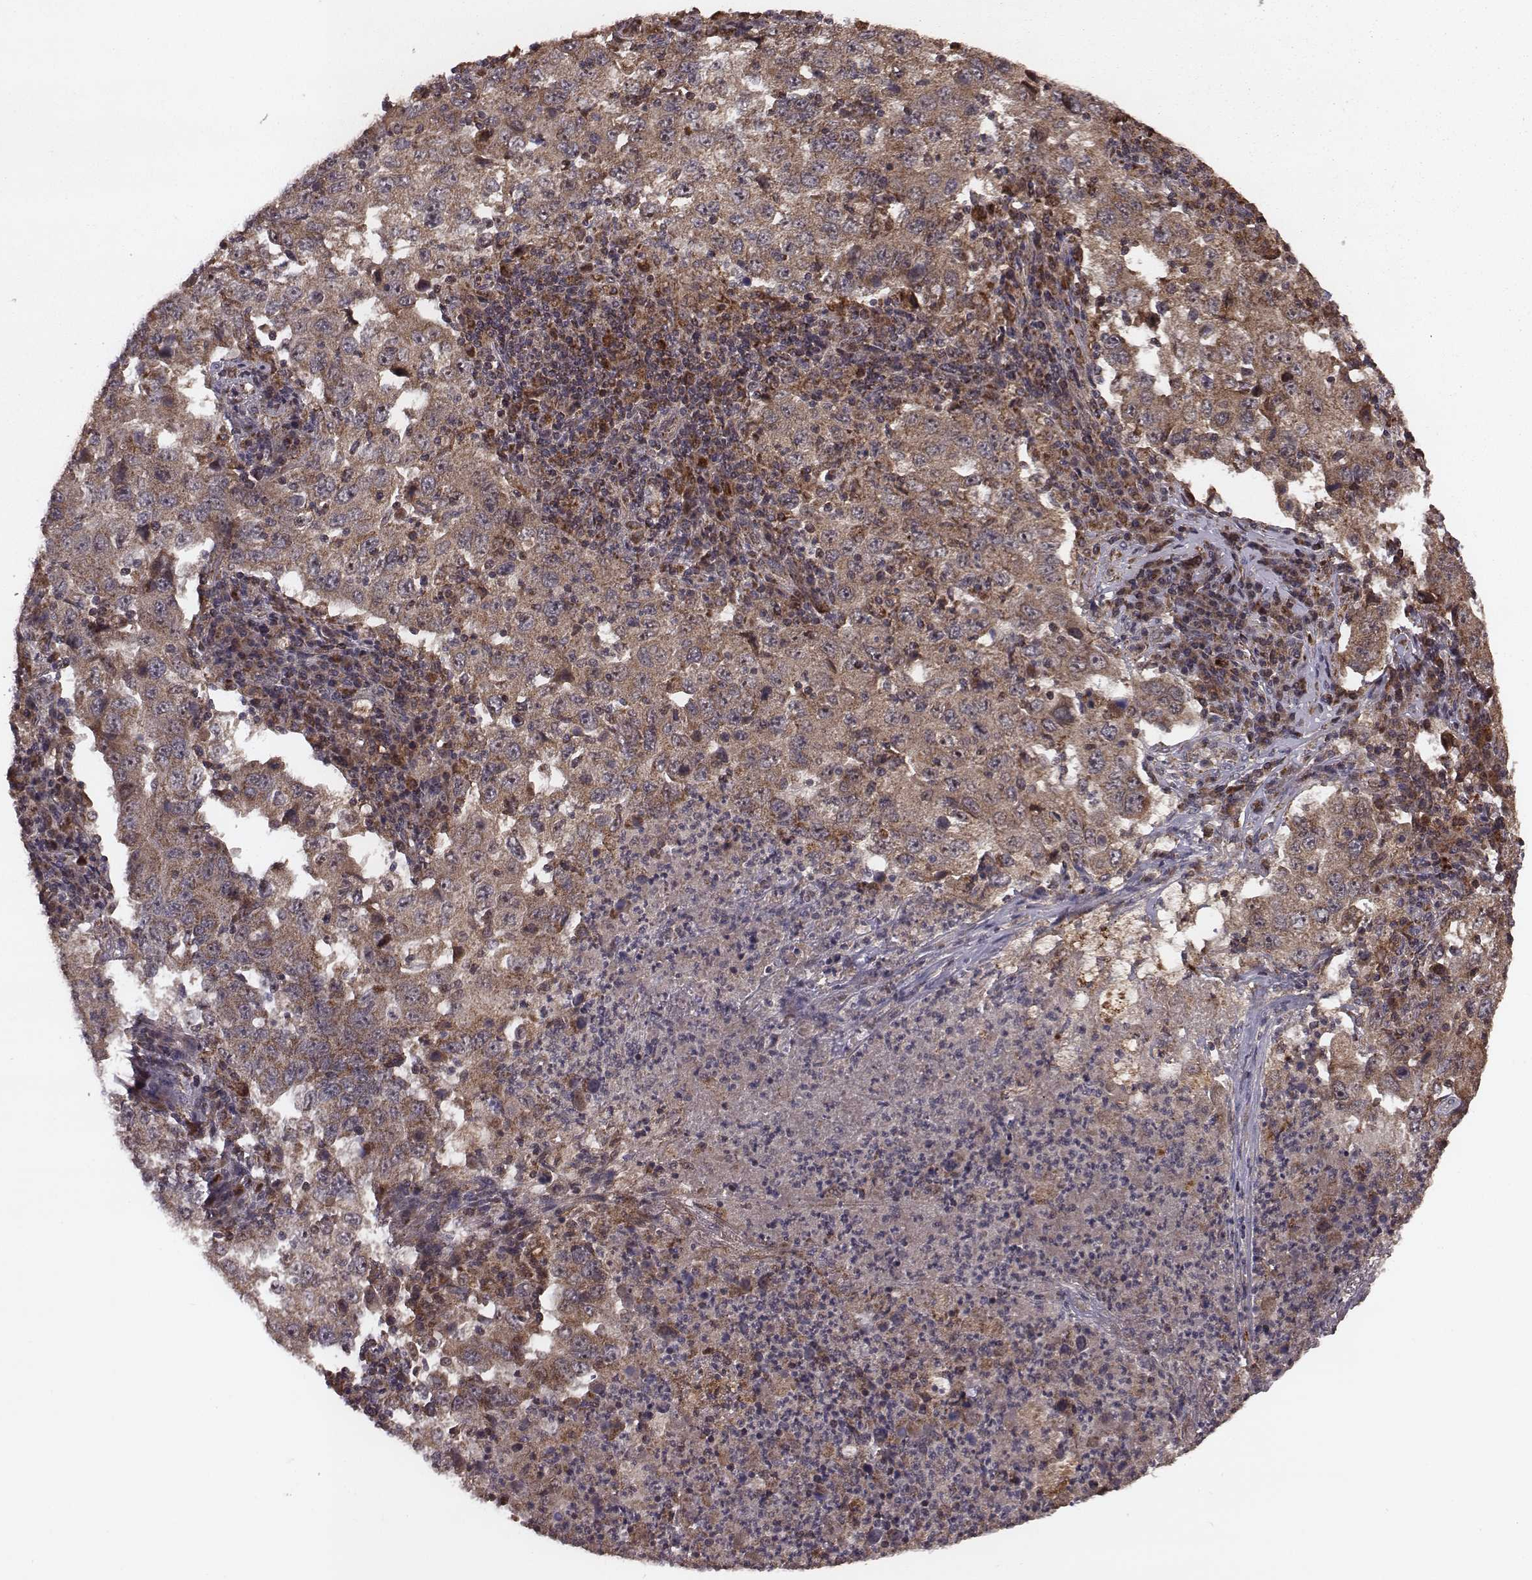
{"staining": {"intensity": "moderate", "quantity": ">75%", "location": "cytoplasmic/membranous"}, "tissue": "lung cancer", "cell_type": "Tumor cells", "image_type": "cancer", "snomed": [{"axis": "morphology", "description": "Adenocarcinoma, NOS"}, {"axis": "topography", "description": "Lung"}], "caption": "DAB (3,3'-diaminobenzidine) immunohistochemical staining of human lung cancer demonstrates moderate cytoplasmic/membranous protein staining in approximately >75% of tumor cells. (DAB (3,3'-diaminobenzidine) = brown stain, brightfield microscopy at high magnification).", "gene": "ZDHHC21", "patient": {"sex": "male", "age": 73}}